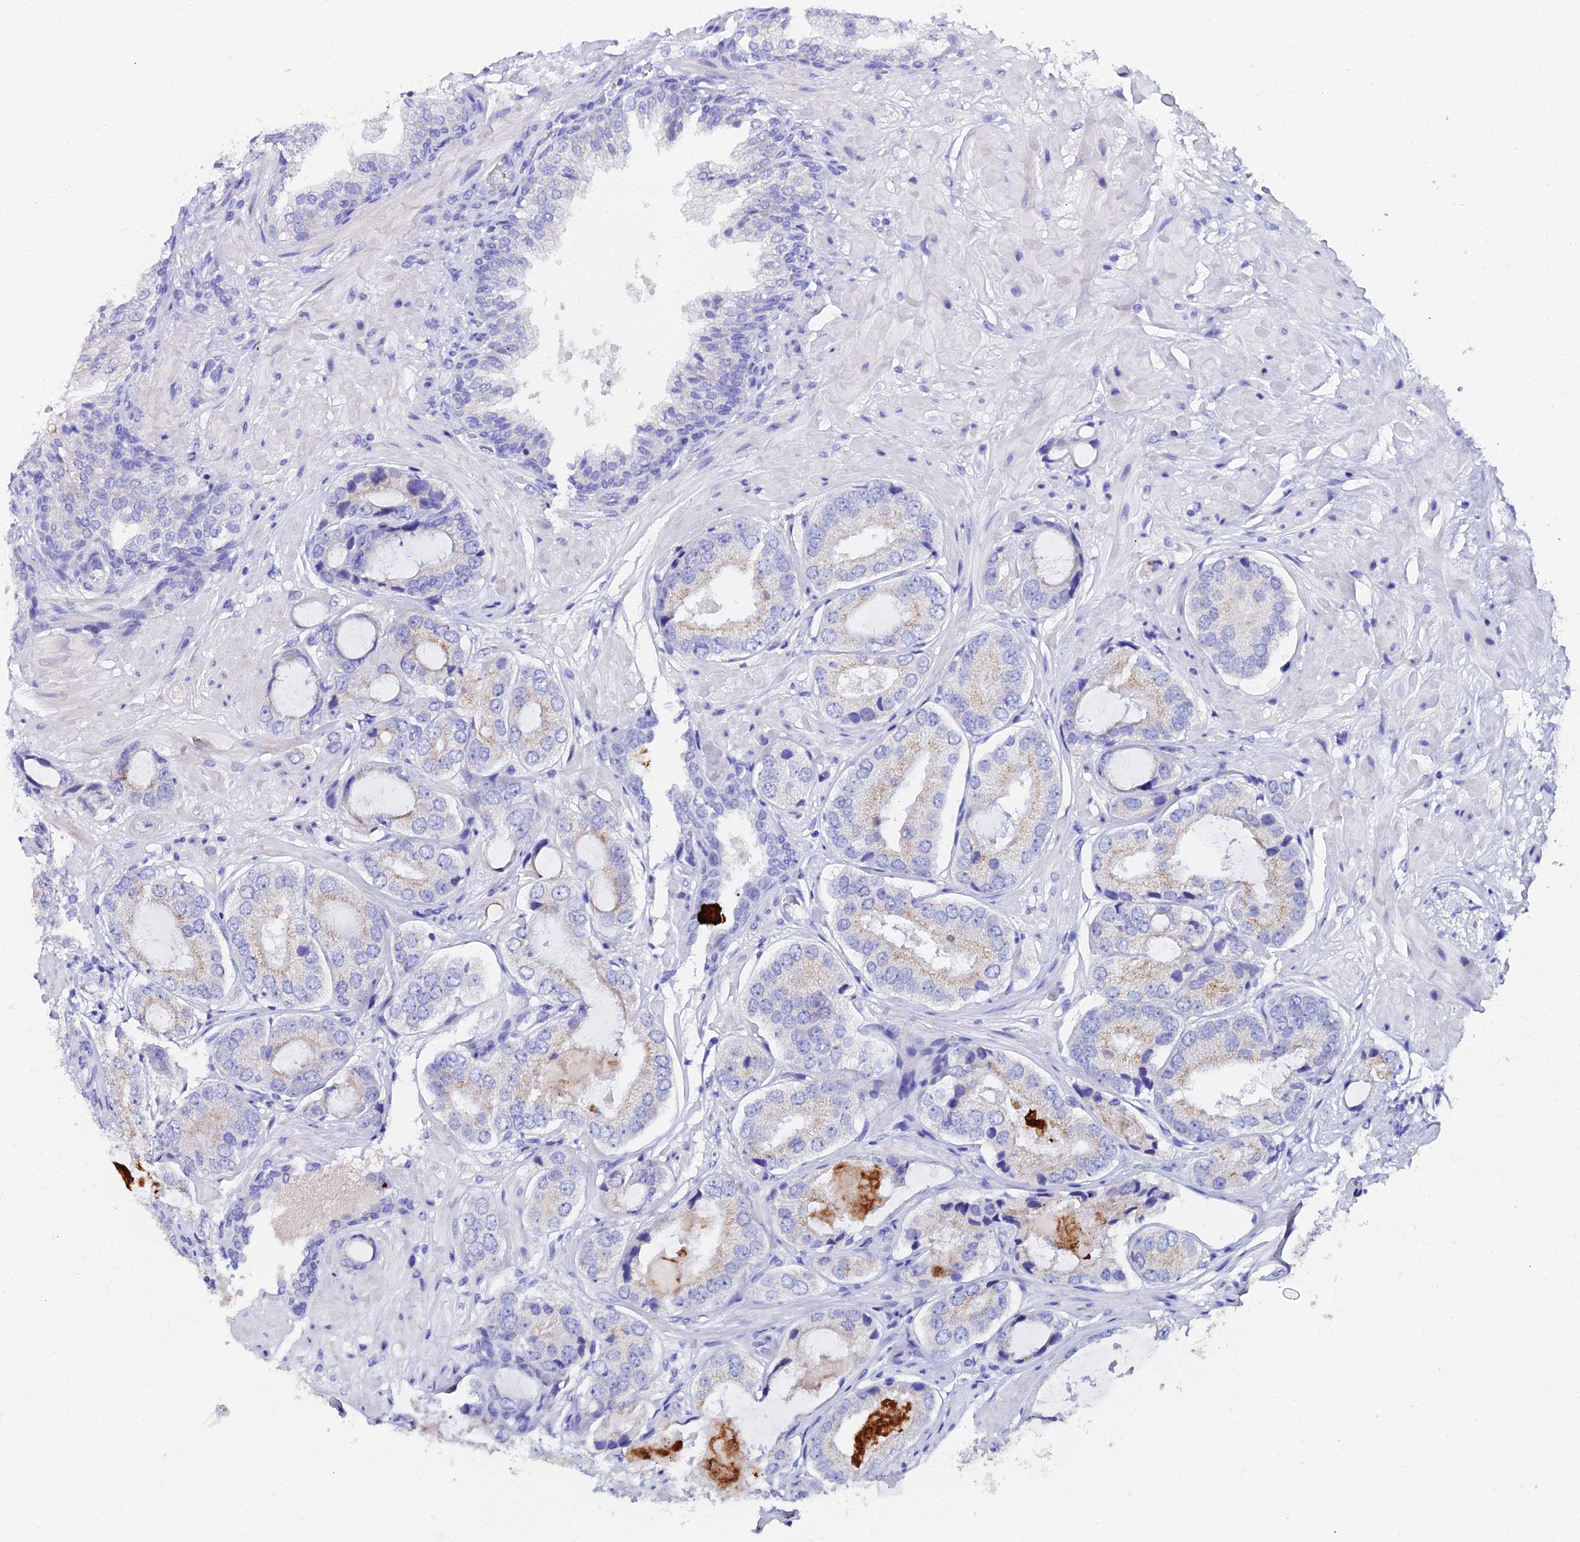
{"staining": {"intensity": "weak", "quantity": "<25%", "location": "cytoplasmic/membranous"}, "tissue": "prostate cancer", "cell_type": "Tumor cells", "image_type": "cancer", "snomed": [{"axis": "morphology", "description": "Adenocarcinoma, High grade"}, {"axis": "topography", "description": "Prostate"}], "caption": "Tumor cells are negative for protein expression in human prostate cancer (high-grade adenocarcinoma).", "gene": "ESRRG", "patient": {"sex": "male", "age": 59}}